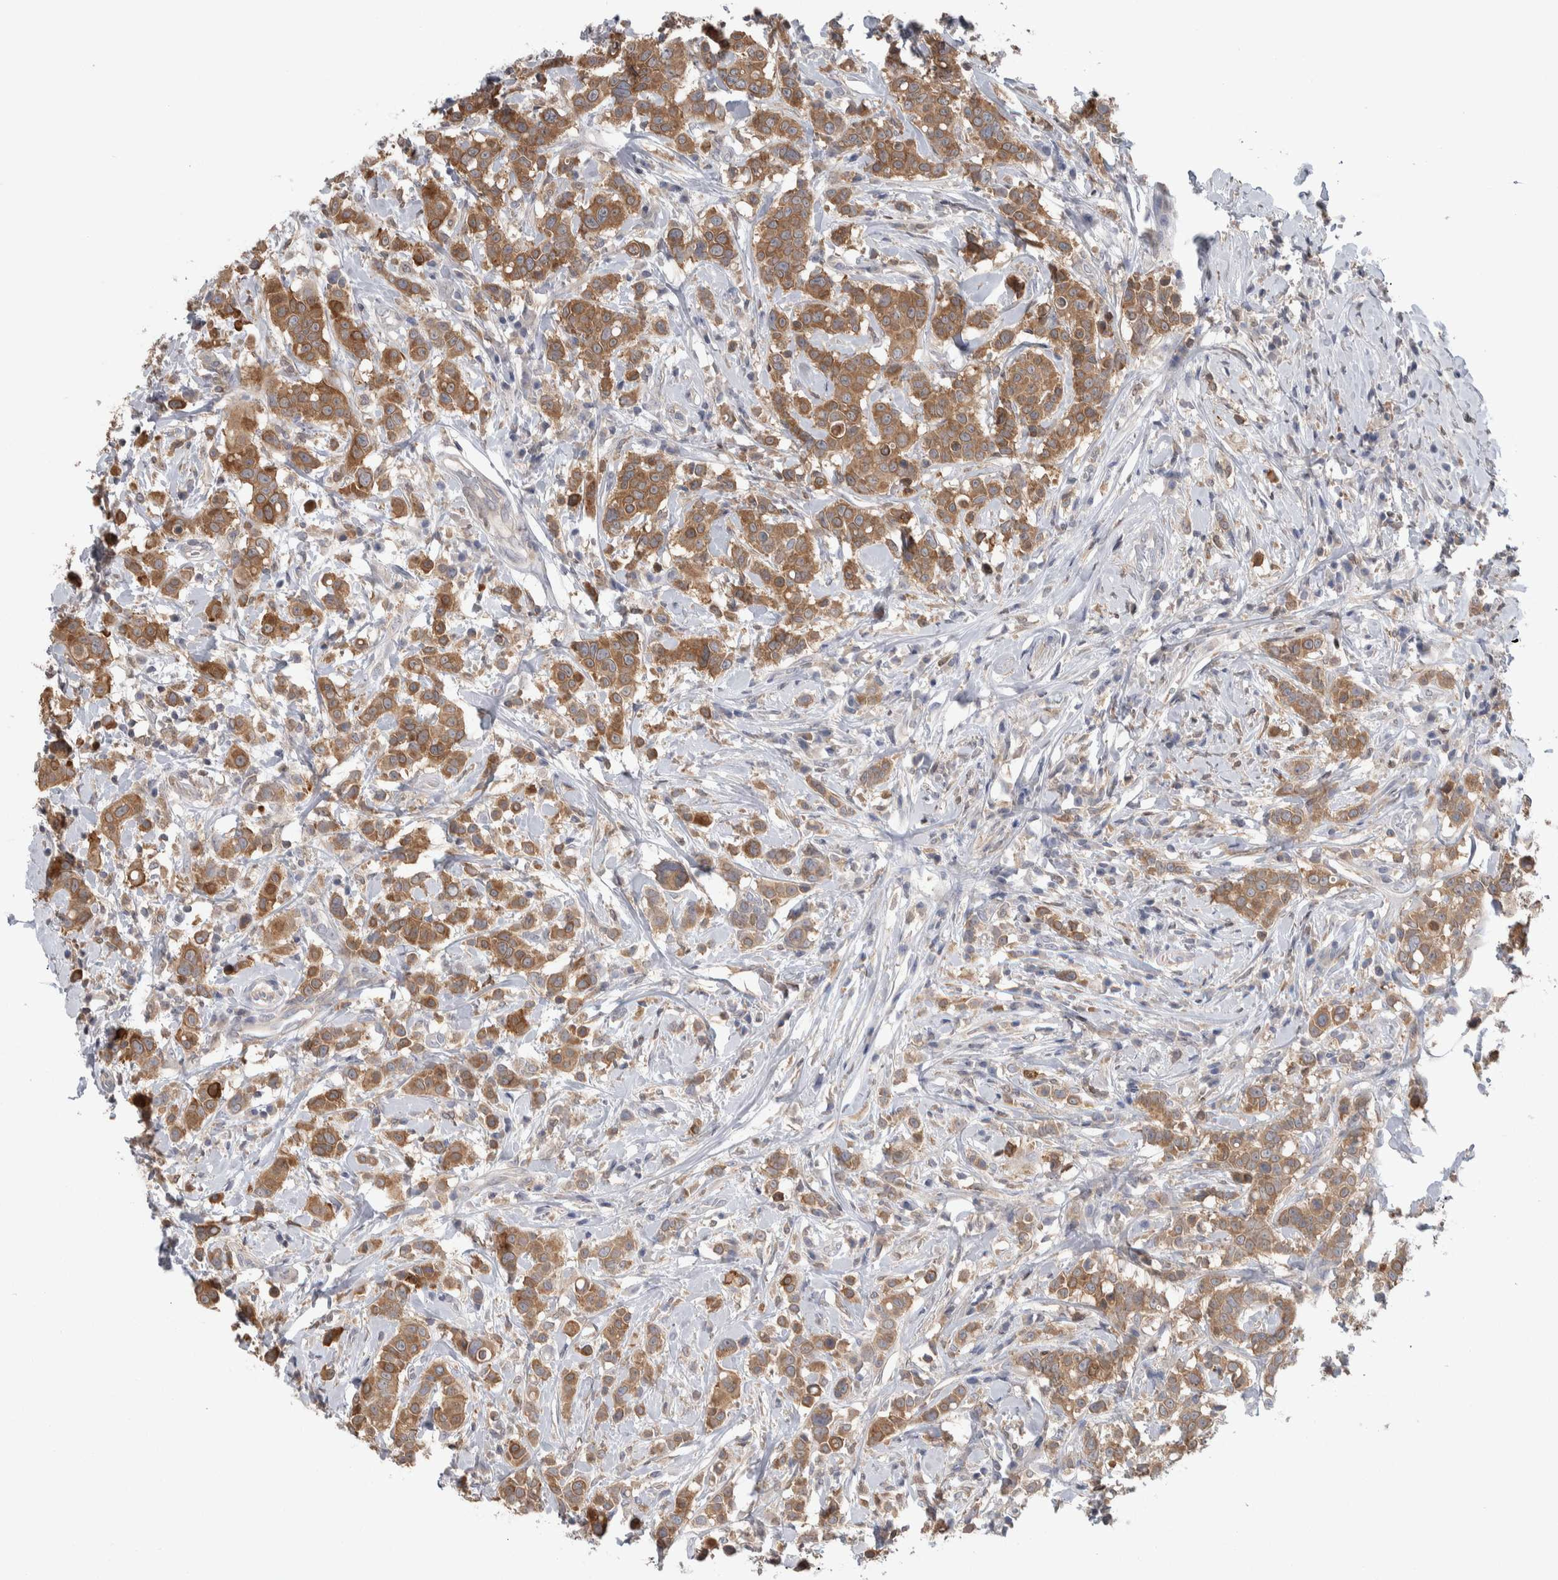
{"staining": {"intensity": "moderate", "quantity": ">75%", "location": "cytoplasmic/membranous"}, "tissue": "breast cancer", "cell_type": "Tumor cells", "image_type": "cancer", "snomed": [{"axis": "morphology", "description": "Duct carcinoma"}, {"axis": "topography", "description": "Breast"}], "caption": "Breast cancer (infiltrating ductal carcinoma) stained with a protein marker displays moderate staining in tumor cells.", "gene": "HTATIP2", "patient": {"sex": "female", "age": 27}}